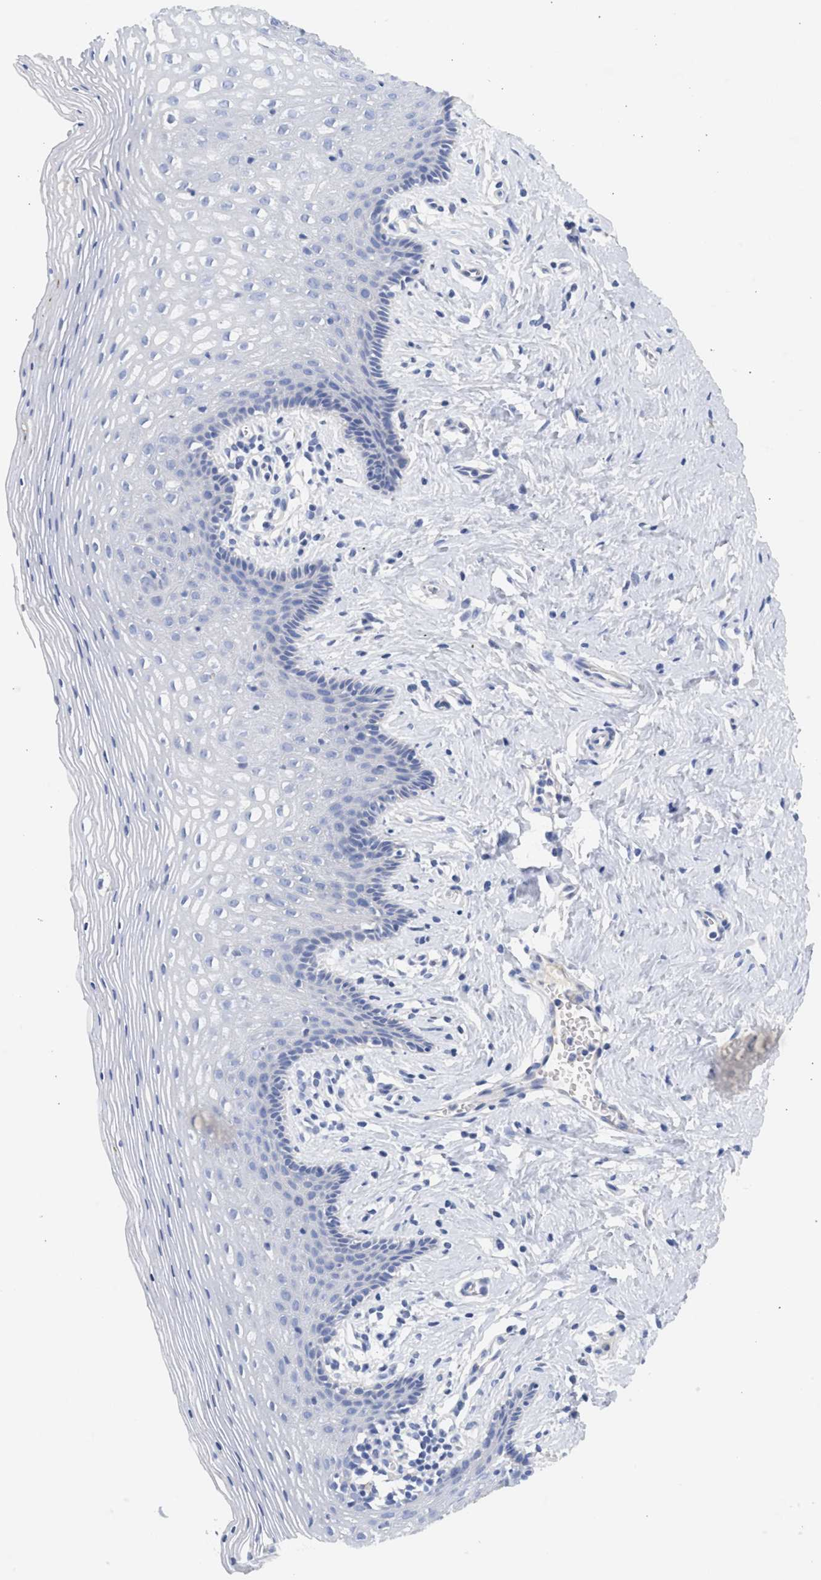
{"staining": {"intensity": "negative", "quantity": "none", "location": "none"}, "tissue": "vagina", "cell_type": "Squamous epithelial cells", "image_type": "normal", "snomed": [{"axis": "morphology", "description": "Normal tissue, NOS"}, {"axis": "topography", "description": "Vagina"}], "caption": "This photomicrograph is of unremarkable vagina stained with immunohistochemistry to label a protein in brown with the nuclei are counter-stained blue. There is no staining in squamous epithelial cells.", "gene": "SPATA3", "patient": {"sex": "female", "age": 32}}